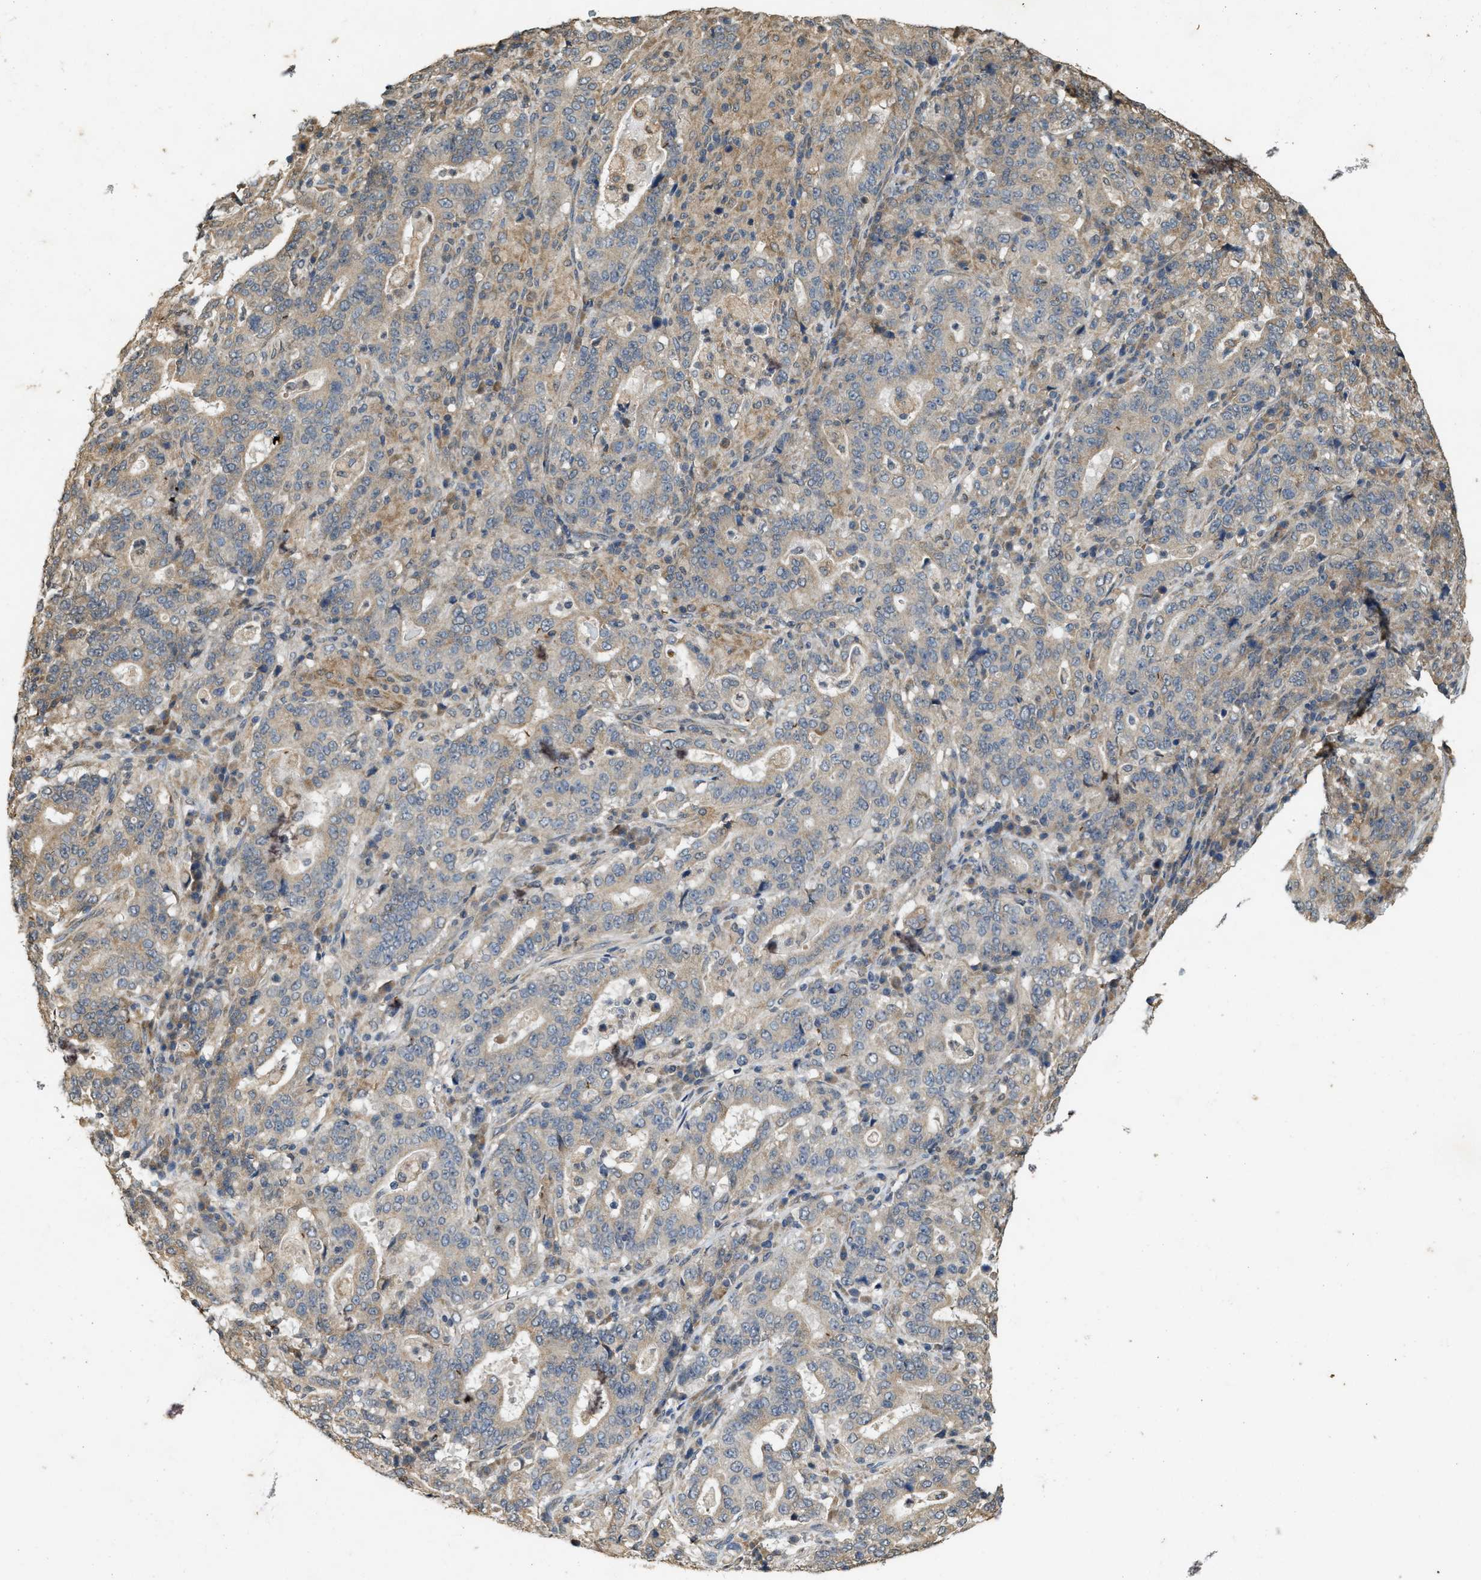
{"staining": {"intensity": "weak", "quantity": "25%-75%", "location": "cytoplasmic/membranous"}, "tissue": "stomach cancer", "cell_type": "Tumor cells", "image_type": "cancer", "snomed": [{"axis": "morphology", "description": "Normal tissue, NOS"}, {"axis": "morphology", "description": "Adenocarcinoma, NOS"}, {"axis": "topography", "description": "Stomach, upper"}, {"axis": "topography", "description": "Stomach"}], "caption": "IHC of human stomach cancer (adenocarcinoma) demonstrates low levels of weak cytoplasmic/membranous expression in approximately 25%-75% of tumor cells.", "gene": "KIF21A", "patient": {"sex": "male", "age": 59}}